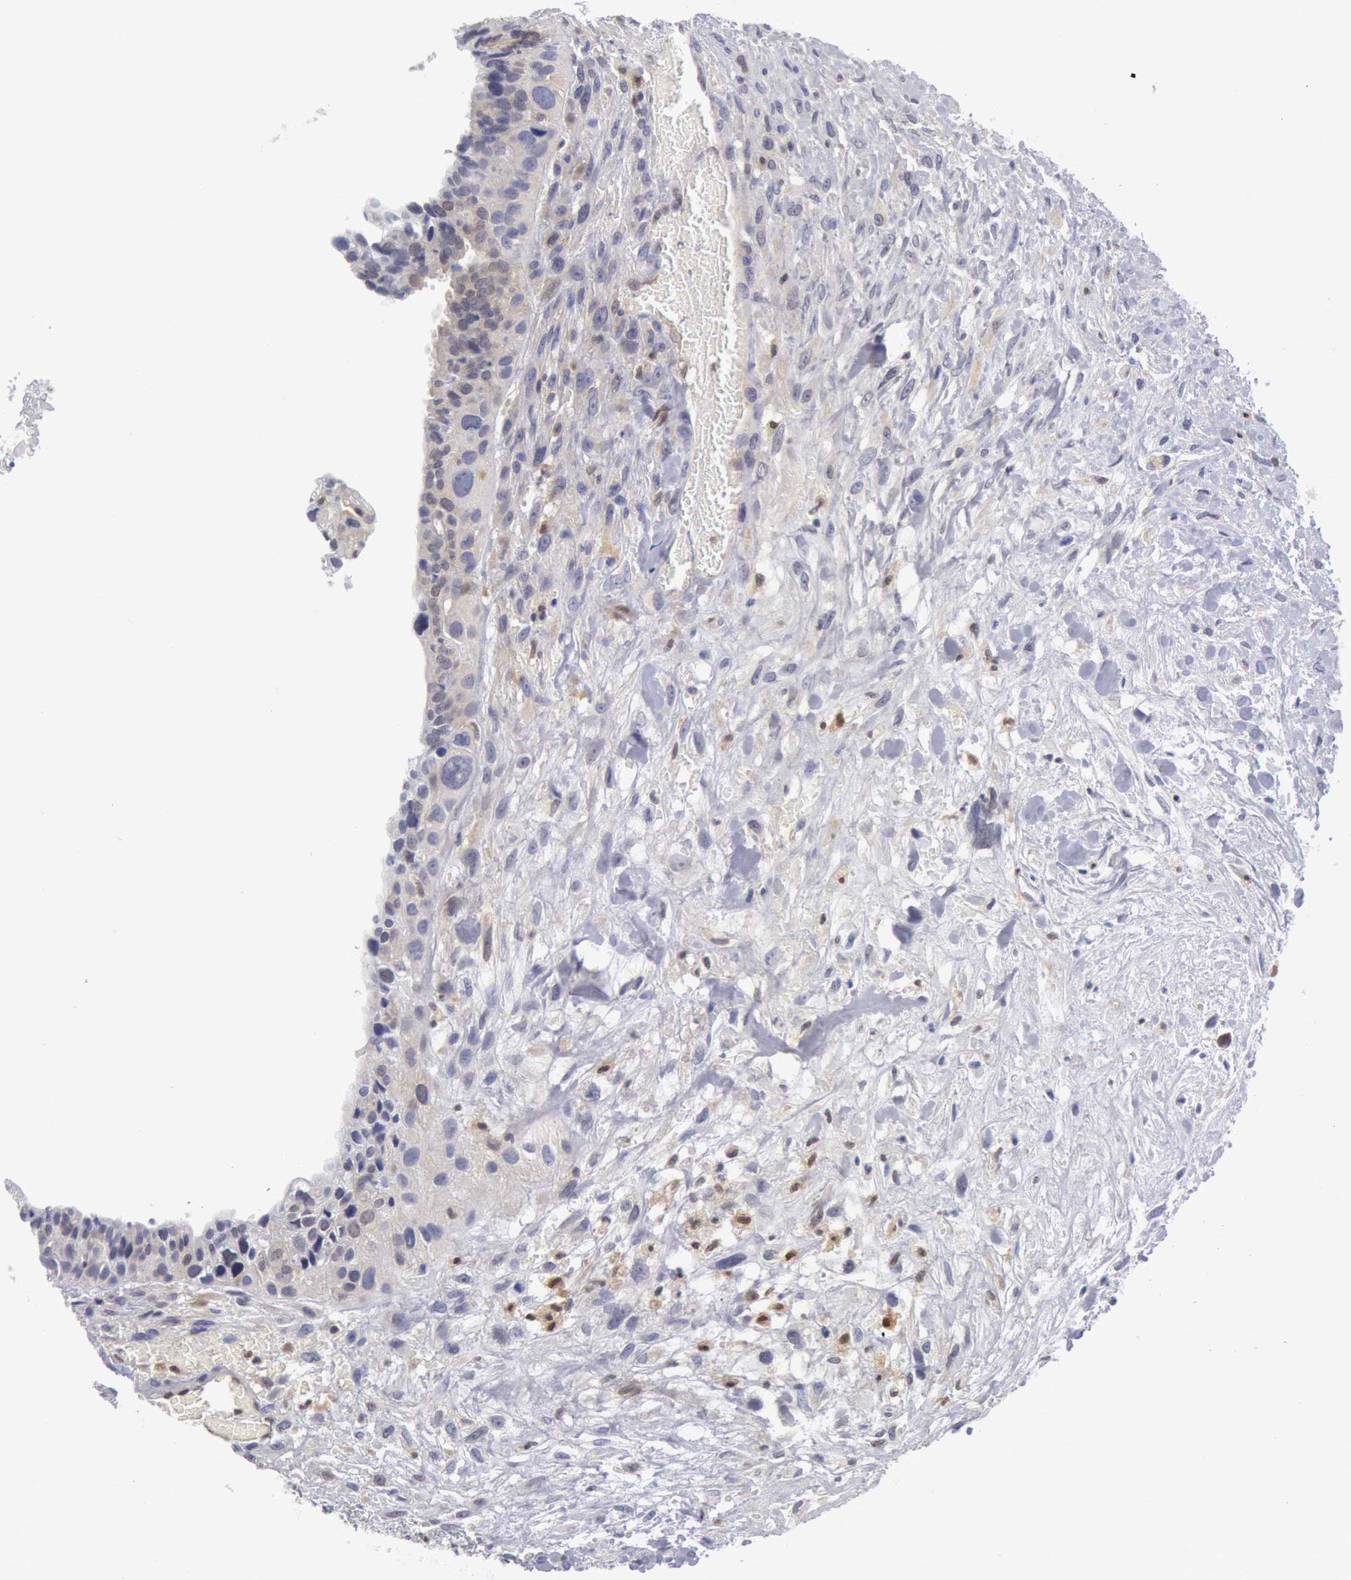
{"staining": {"intensity": "negative", "quantity": "none", "location": "none"}, "tissue": "breast cancer", "cell_type": "Tumor cells", "image_type": "cancer", "snomed": [{"axis": "morphology", "description": "Neoplasm, malignant, NOS"}, {"axis": "topography", "description": "Breast"}], "caption": "Breast malignant neoplasm was stained to show a protein in brown. There is no significant expression in tumor cells. The staining is performed using DAB (3,3'-diaminobenzidine) brown chromogen with nuclei counter-stained in using hematoxylin.", "gene": "TXNRD1", "patient": {"sex": "female", "age": 50}}